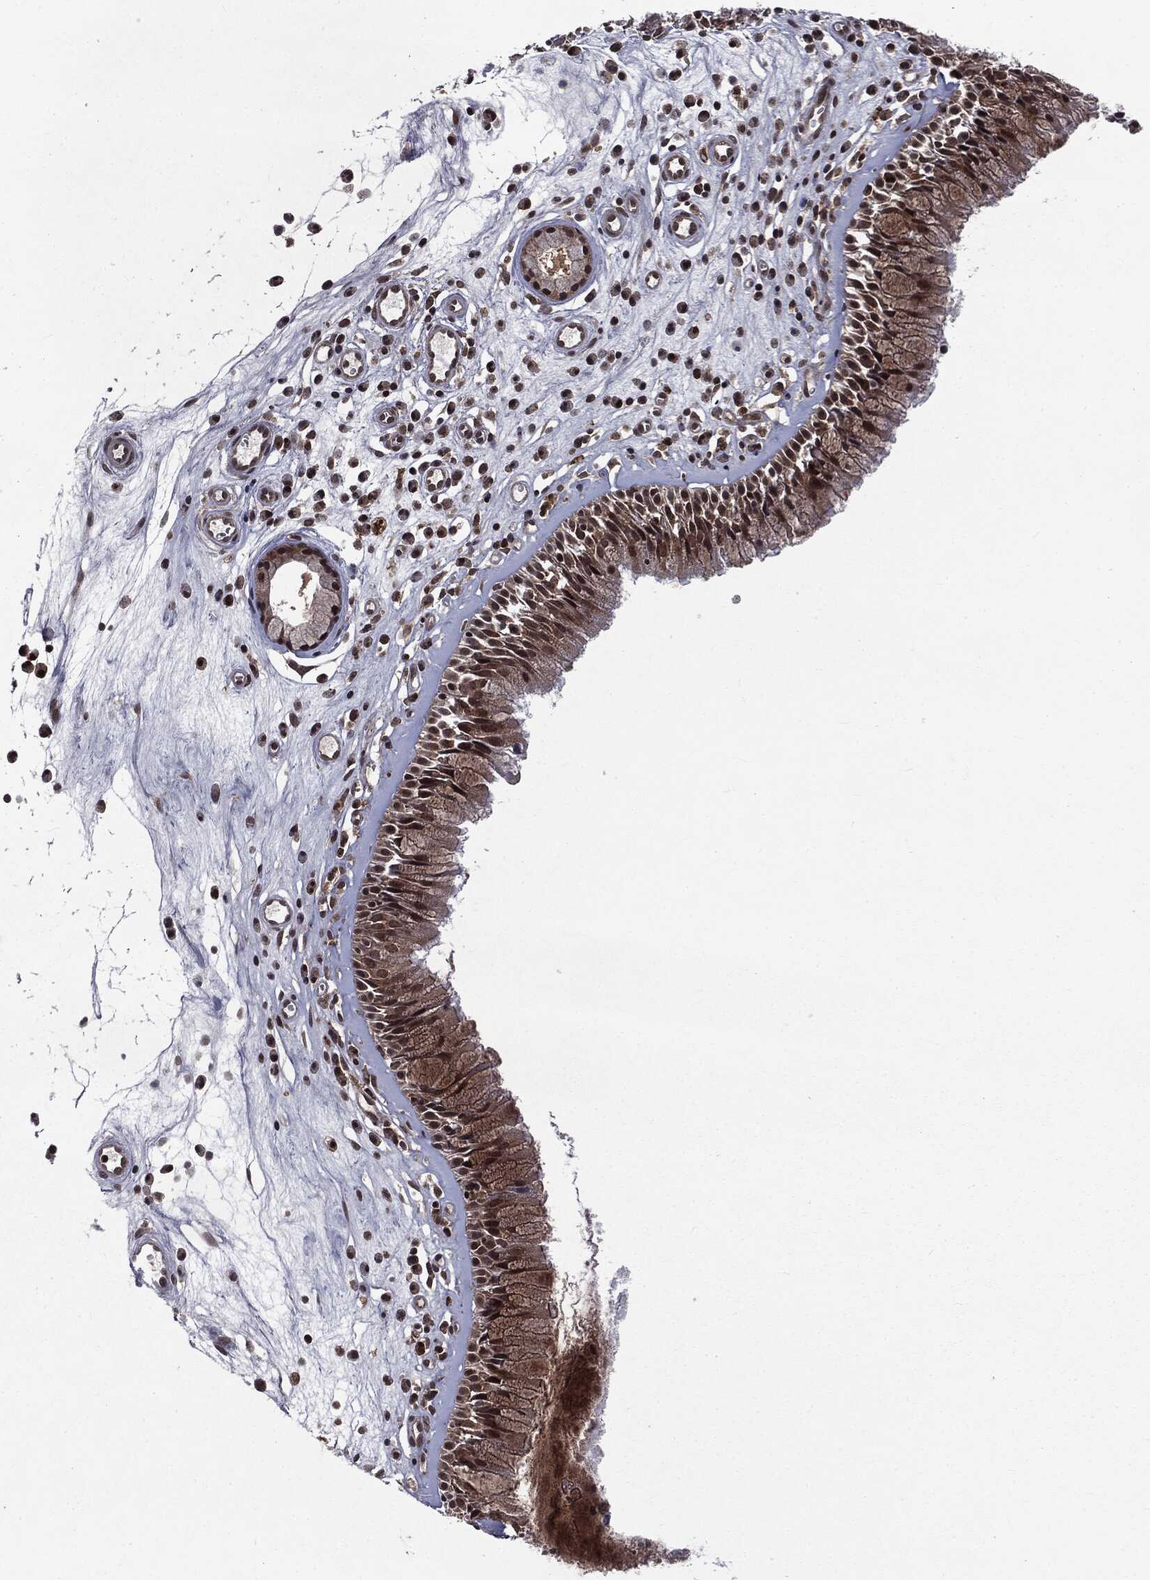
{"staining": {"intensity": "strong", "quantity": ">75%", "location": "nuclear"}, "tissue": "nasopharynx", "cell_type": "Respiratory epithelial cells", "image_type": "normal", "snomed": [{"axis": "morphology", "description": "Normal tissue, NOS"}, {"axis": "topography", "description": "Nasopharynx"}], "caption": "Immunohistochemistry image of normal nasopharynx: nasopharynx stained using immunohistochemistry (IHC) reveals high levels of strong protein expression localized specifically in the nuclear of respiratory epithelial cells, appearing as a nuclear brown color.", "gene": "STAU2", "patient": {"sex": "male", "age": 57}}